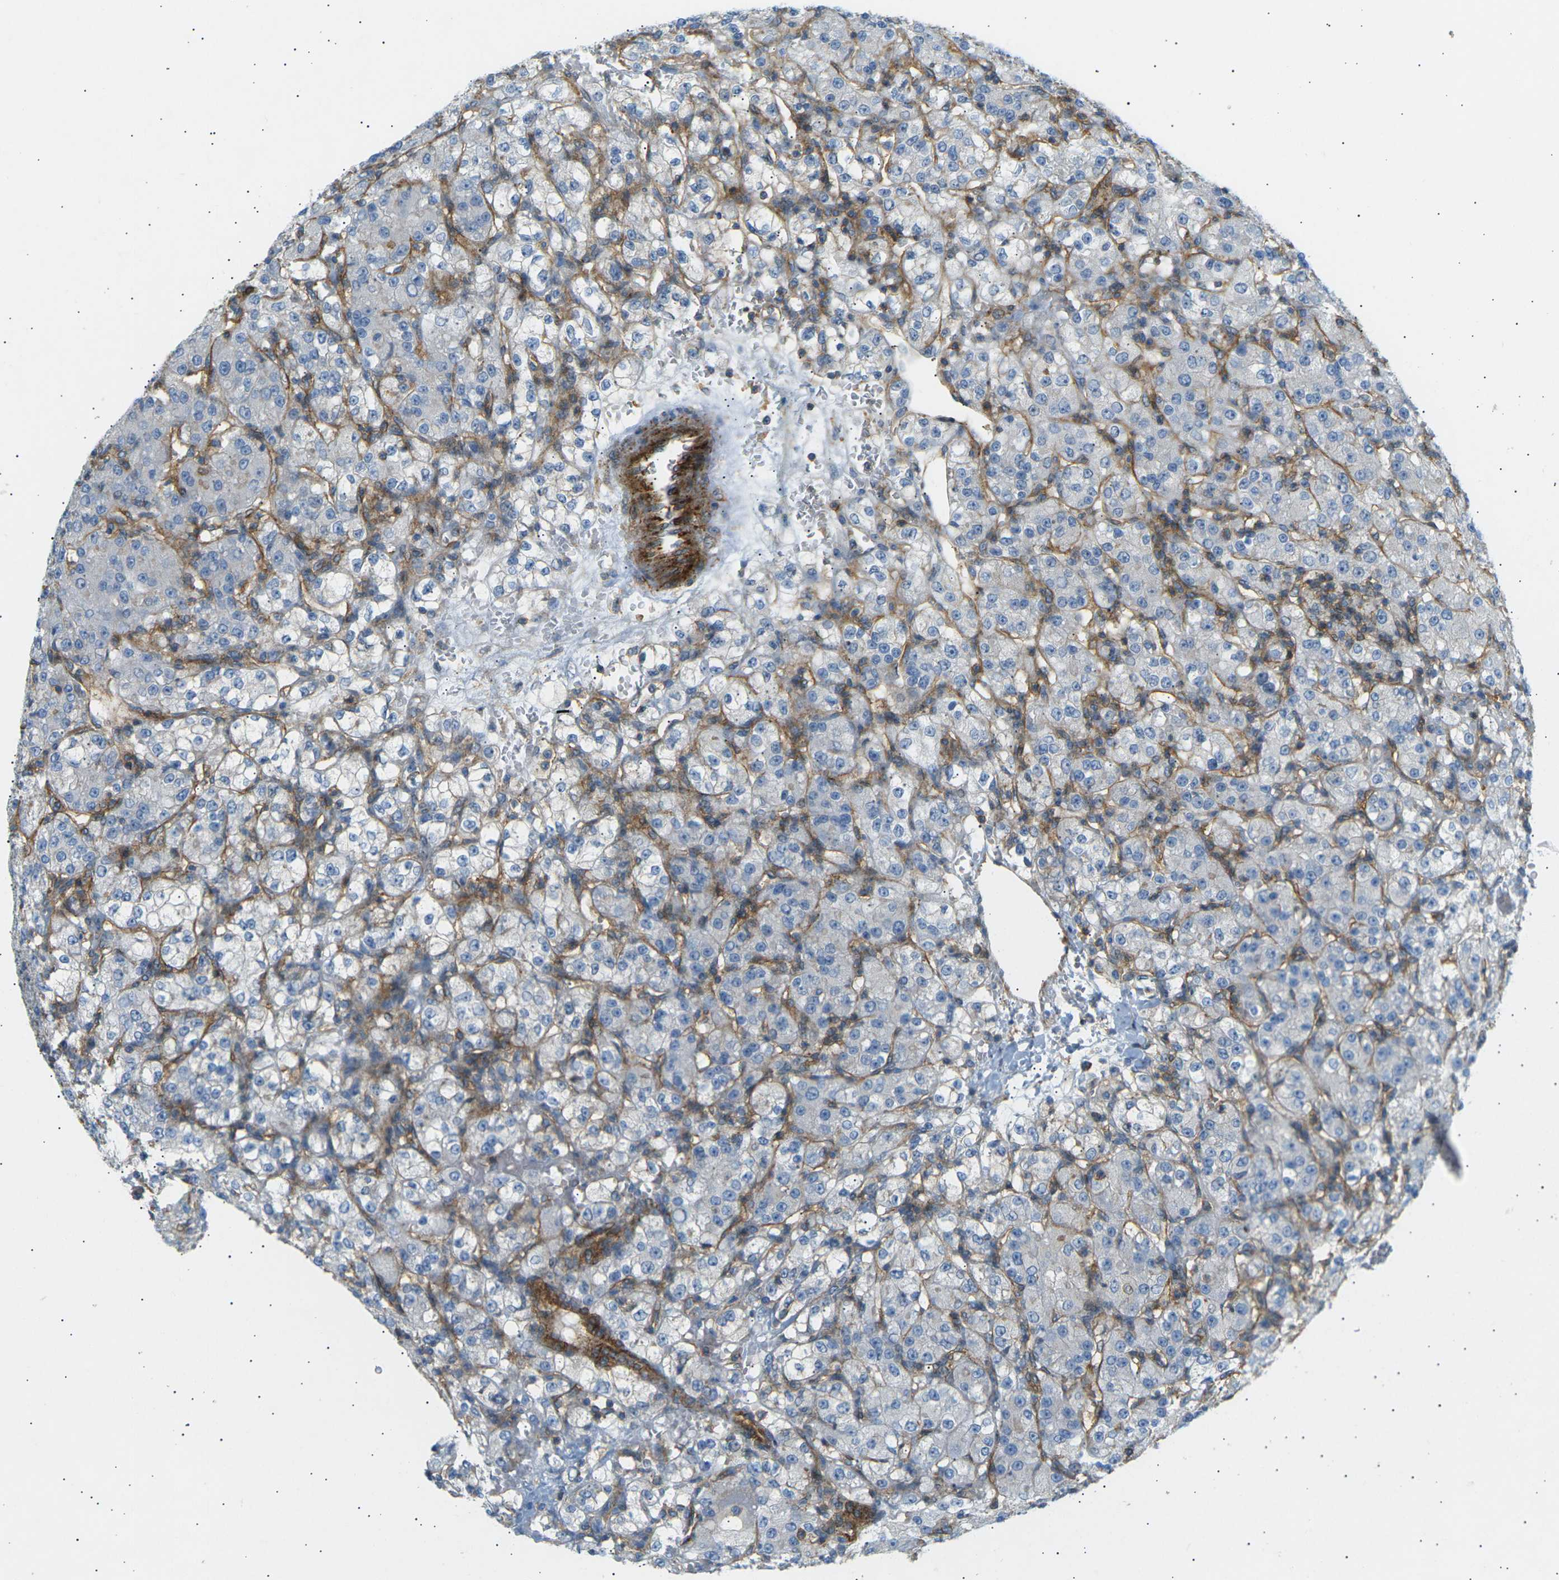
{"staining": {"intensity": "negative", "quantity": "none", "location": "none"}, "tissue": "renal cancer", "cell_type": "Tumor cells", "image_type": "cancer", "snomed": [{"axis": "morphology", "description": "Normal tissue, NOS"}, {"axis": "morphology", "description": "Adenocarcinoma, NOS"}, {"axis": "topography", "description": "Kidney"}], "caption": "Tumor cells show no significant expression in renal cancer.", "gene": "ATP2B4", "patient": {"sex": "male", "age": 61}}